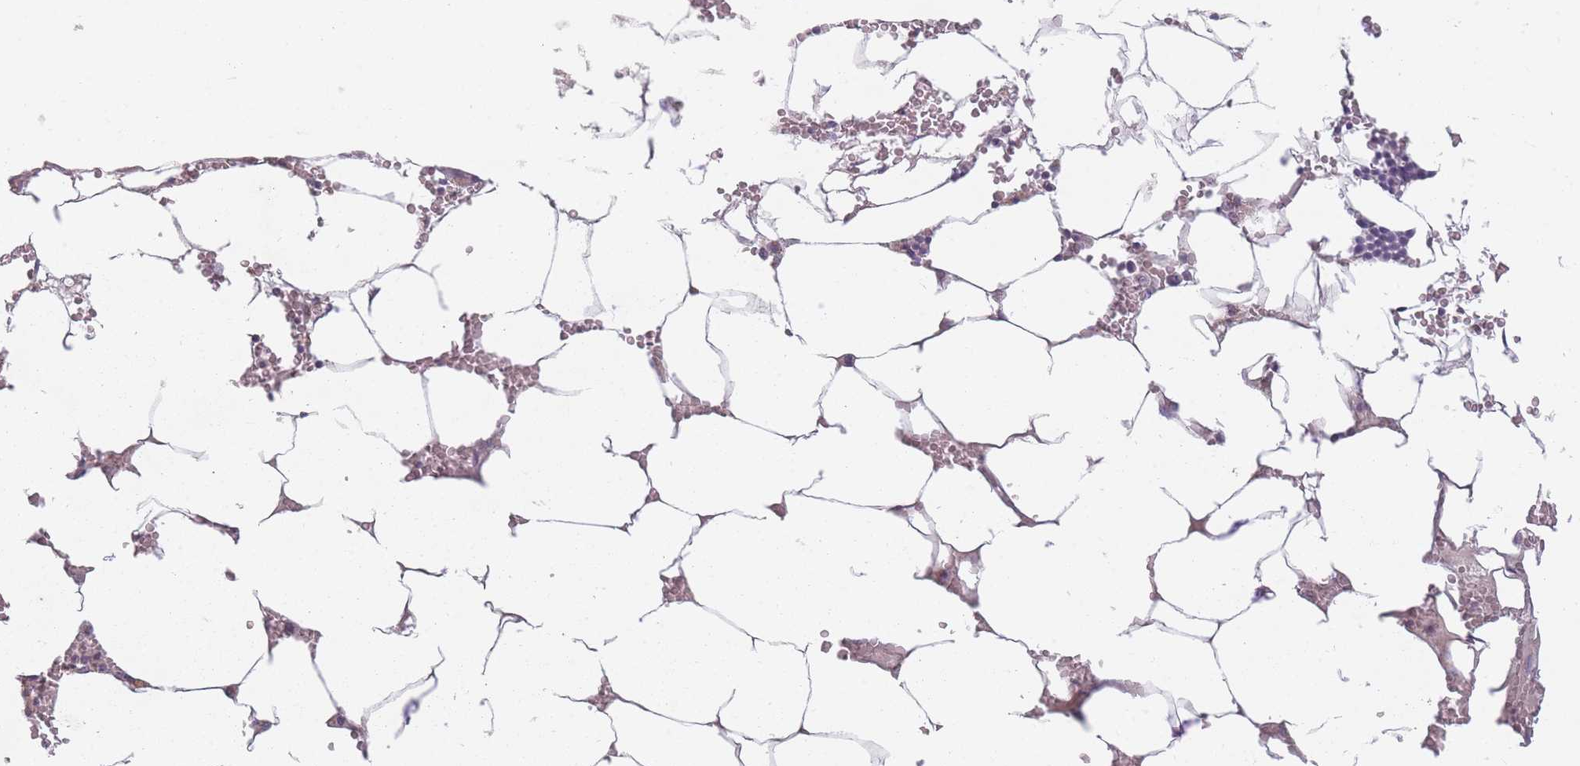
{"staining": {"intensity": "negative", "quantity": "none", "location": "none"}, "tissue": "bone marrow", "cell_type": "Hematopoietic cells", "image_type": "normal", "snomed": [{"axis": "morphology", "description": "Normal tissue, NOS"}, {"axis": "topography", "description": "Bone marrow"}], "caption": "This is an IHC photomicrograph of benign human bone marrow. There is no staining in hematopoietic cells.", "gene": "PEX11B", "patient": {"sex": "male", "age": 70}}